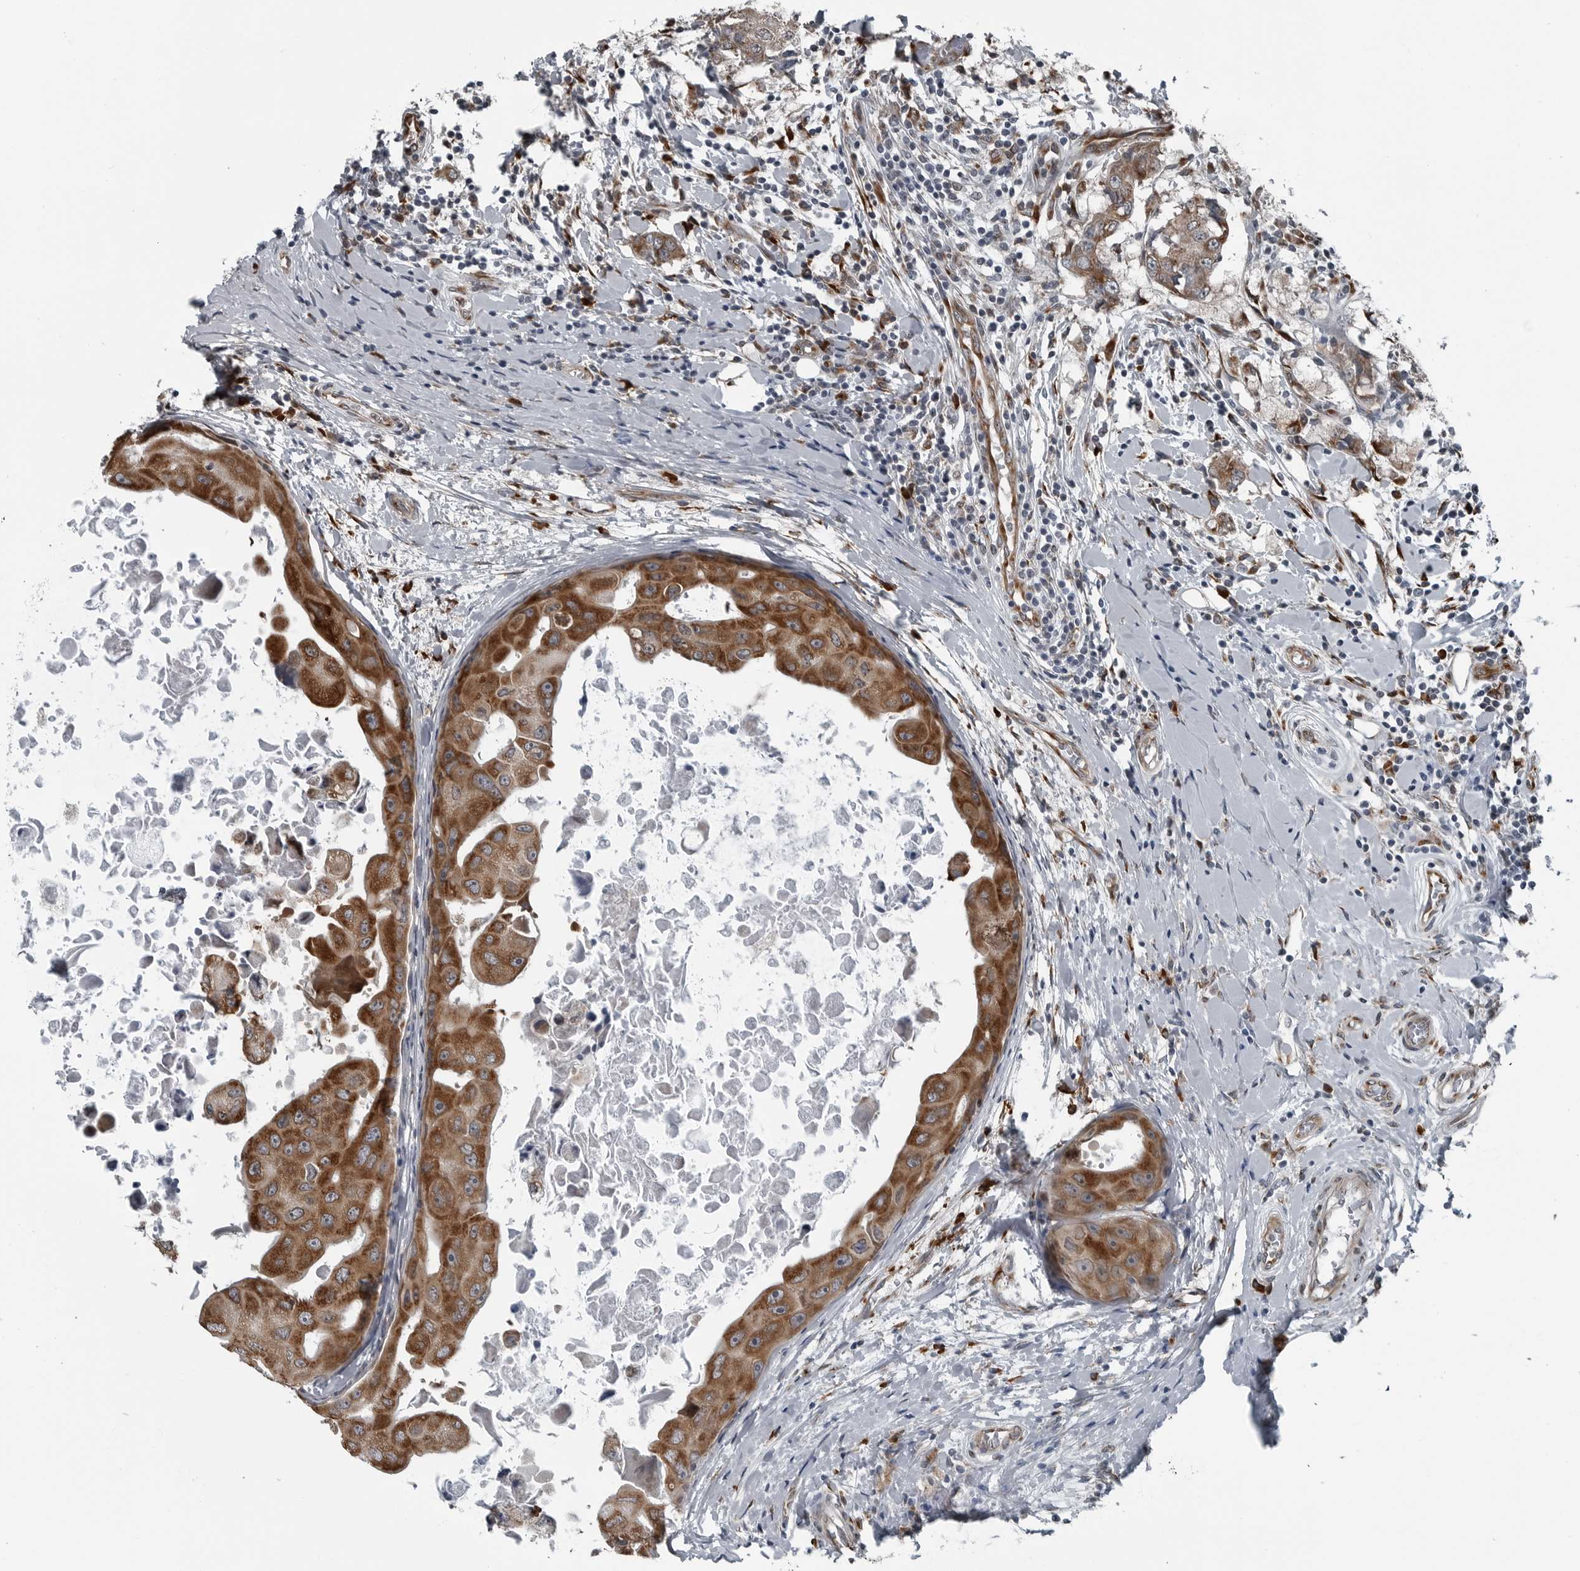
{"staining": {"intensity": "strong", "quantity": ">75%", "location": "cytoplasmic/membranous"}, "tissue": "breast cancer", "cell_type": "Tumor cells", "image_type": "cancer", "snomed": [{"axis": "morphology", "description": "Duct carcinoma"}, {"axis": "topography", "description": "Breast"}], "caption": "Breast cancer (intraductal carcinoma) was stained to show a protein in brown. There is high levels of strong cytoplasmic/membranous positivity in about >75% of tumor cells. The staining was performed using DAB (3,3'-diaminobenzidine) to visualize the protein expression in brown, while the nuclei were stained in blue with hematoxylin (Magnification: 20x).", "gene": "CEP85", "patient": {"sex": "female", "age": 27}}